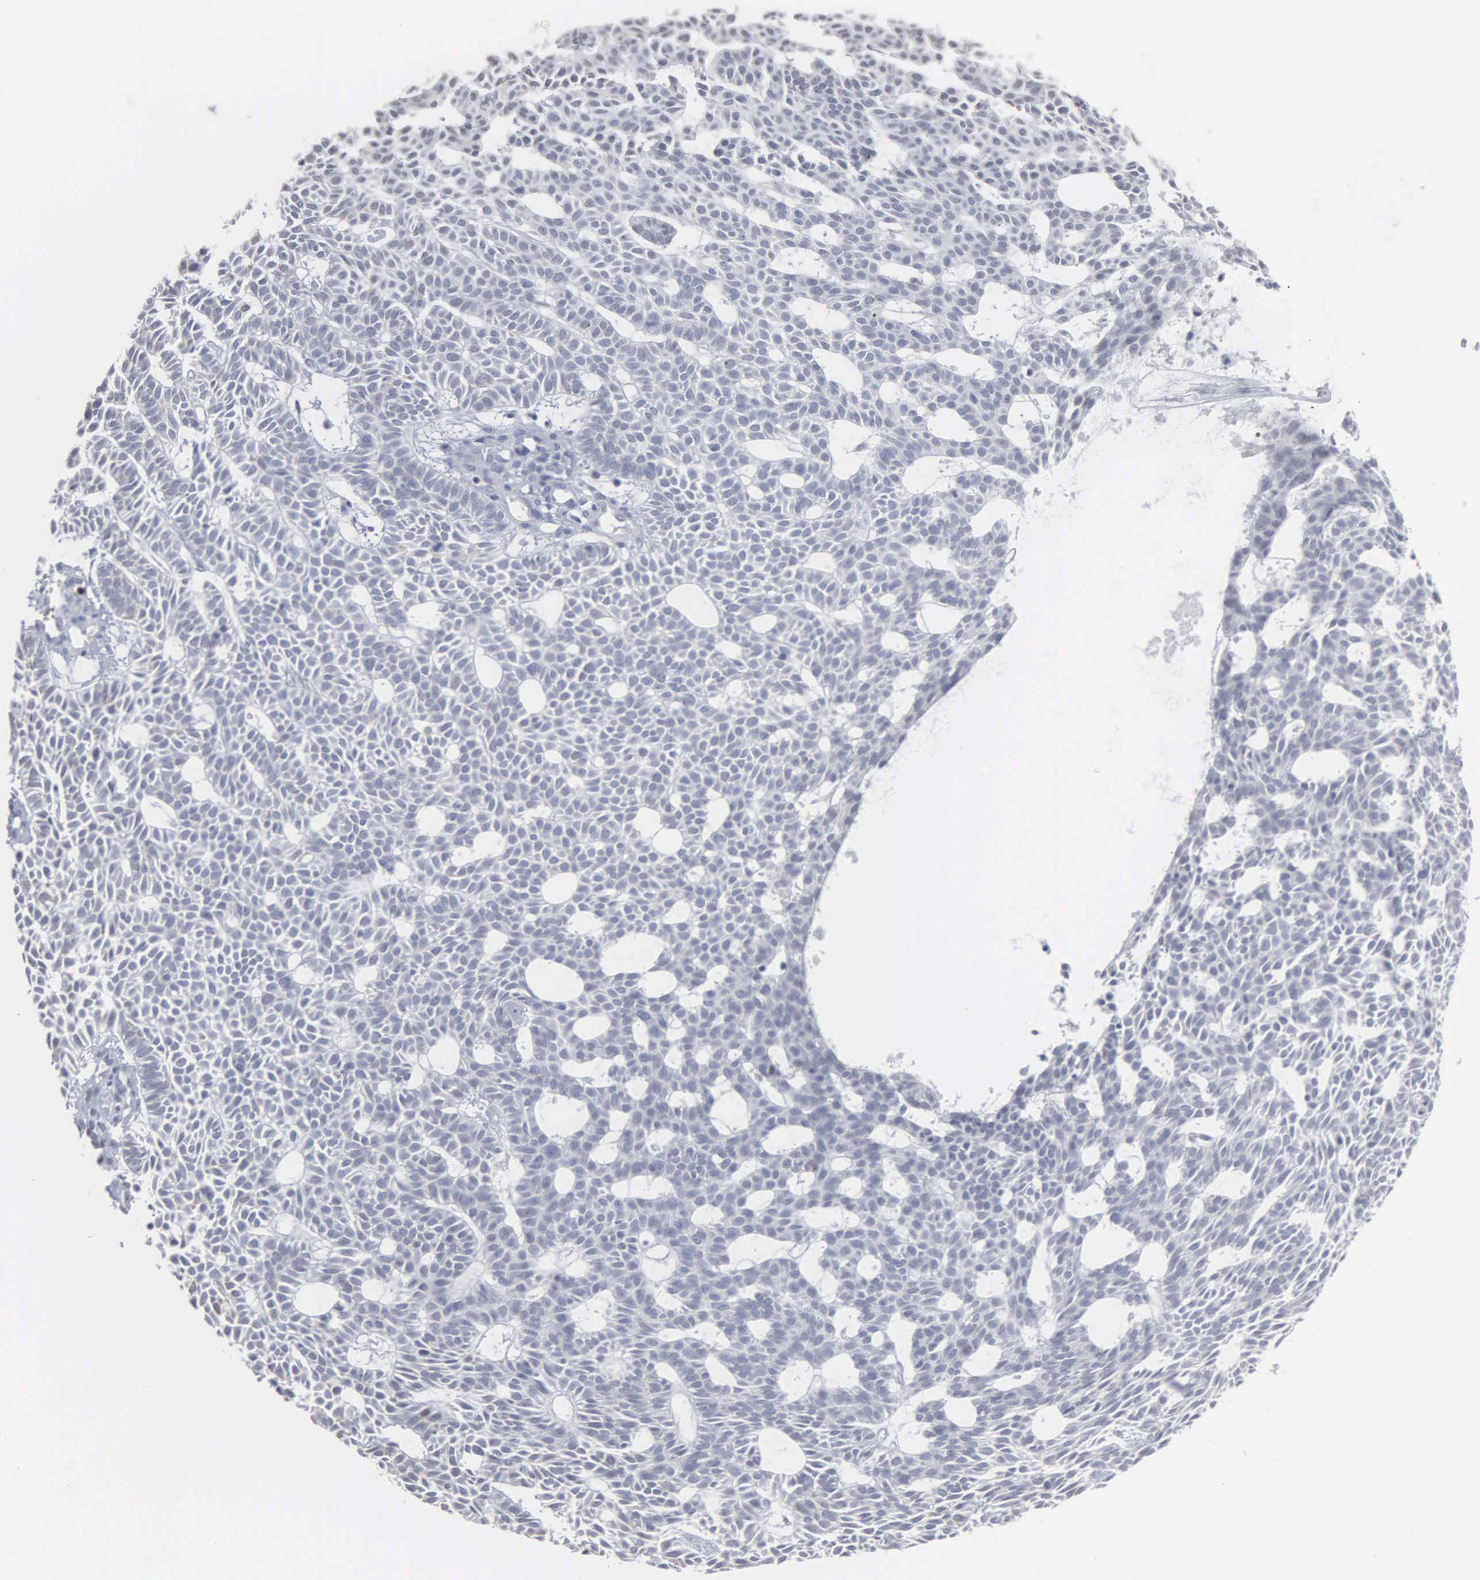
{"staining": {"intensity": "negative", "quantity": "none", "location": "none"}, "tissue": "skin cancer", "cell_type": "Tumor cells", "image_type": "cancer", "snomed": [{"axis": "morphology", "description": "Basal cell carcinoma"}, {"axis": "topography", "description": "Skin"}], "caption": "Image shows no protein positivity in tumor cells of skin basal cell carcinoma tissue.", "gene": "SPIN3", "patient": {"sex": "male", "age": 75}}